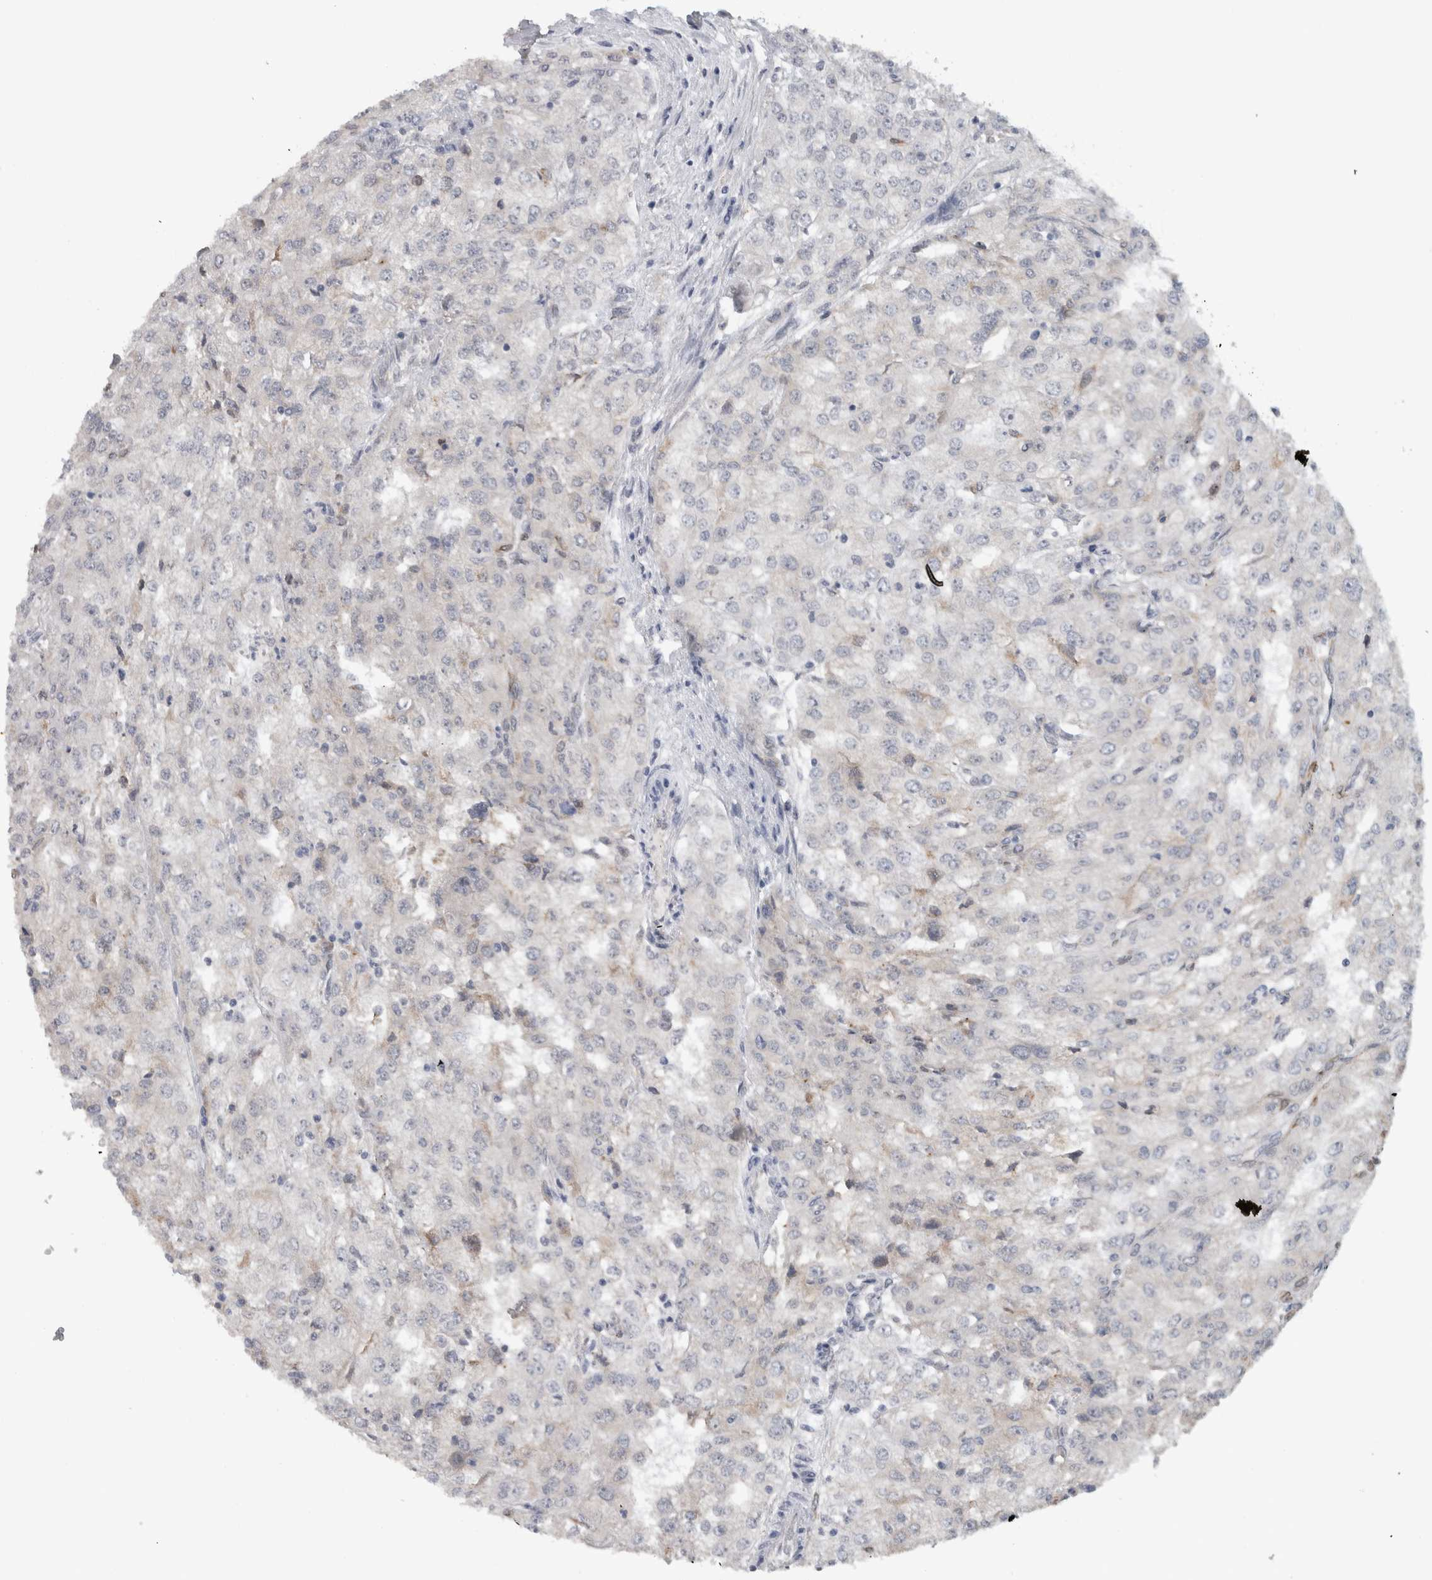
{"staining": {"intensity": "negative", "quantity": "none", "location": "none"}, "tissue": "renal cancer", "cell_type": "Tumor cells", "image_type": "cancer", "snomed": [{"axis": "morphology", "description": "Adenocarcinoma, NOS"}, {"axis": "topography", "description": "Kidney"}], "caption": "A high-resolution histopathology image shows IHC staining of renal cancer, which exhibits no significant staining in tumor cells.", "gene": "PRXL2A", "patient": {"sex": "female", "age": 54}}